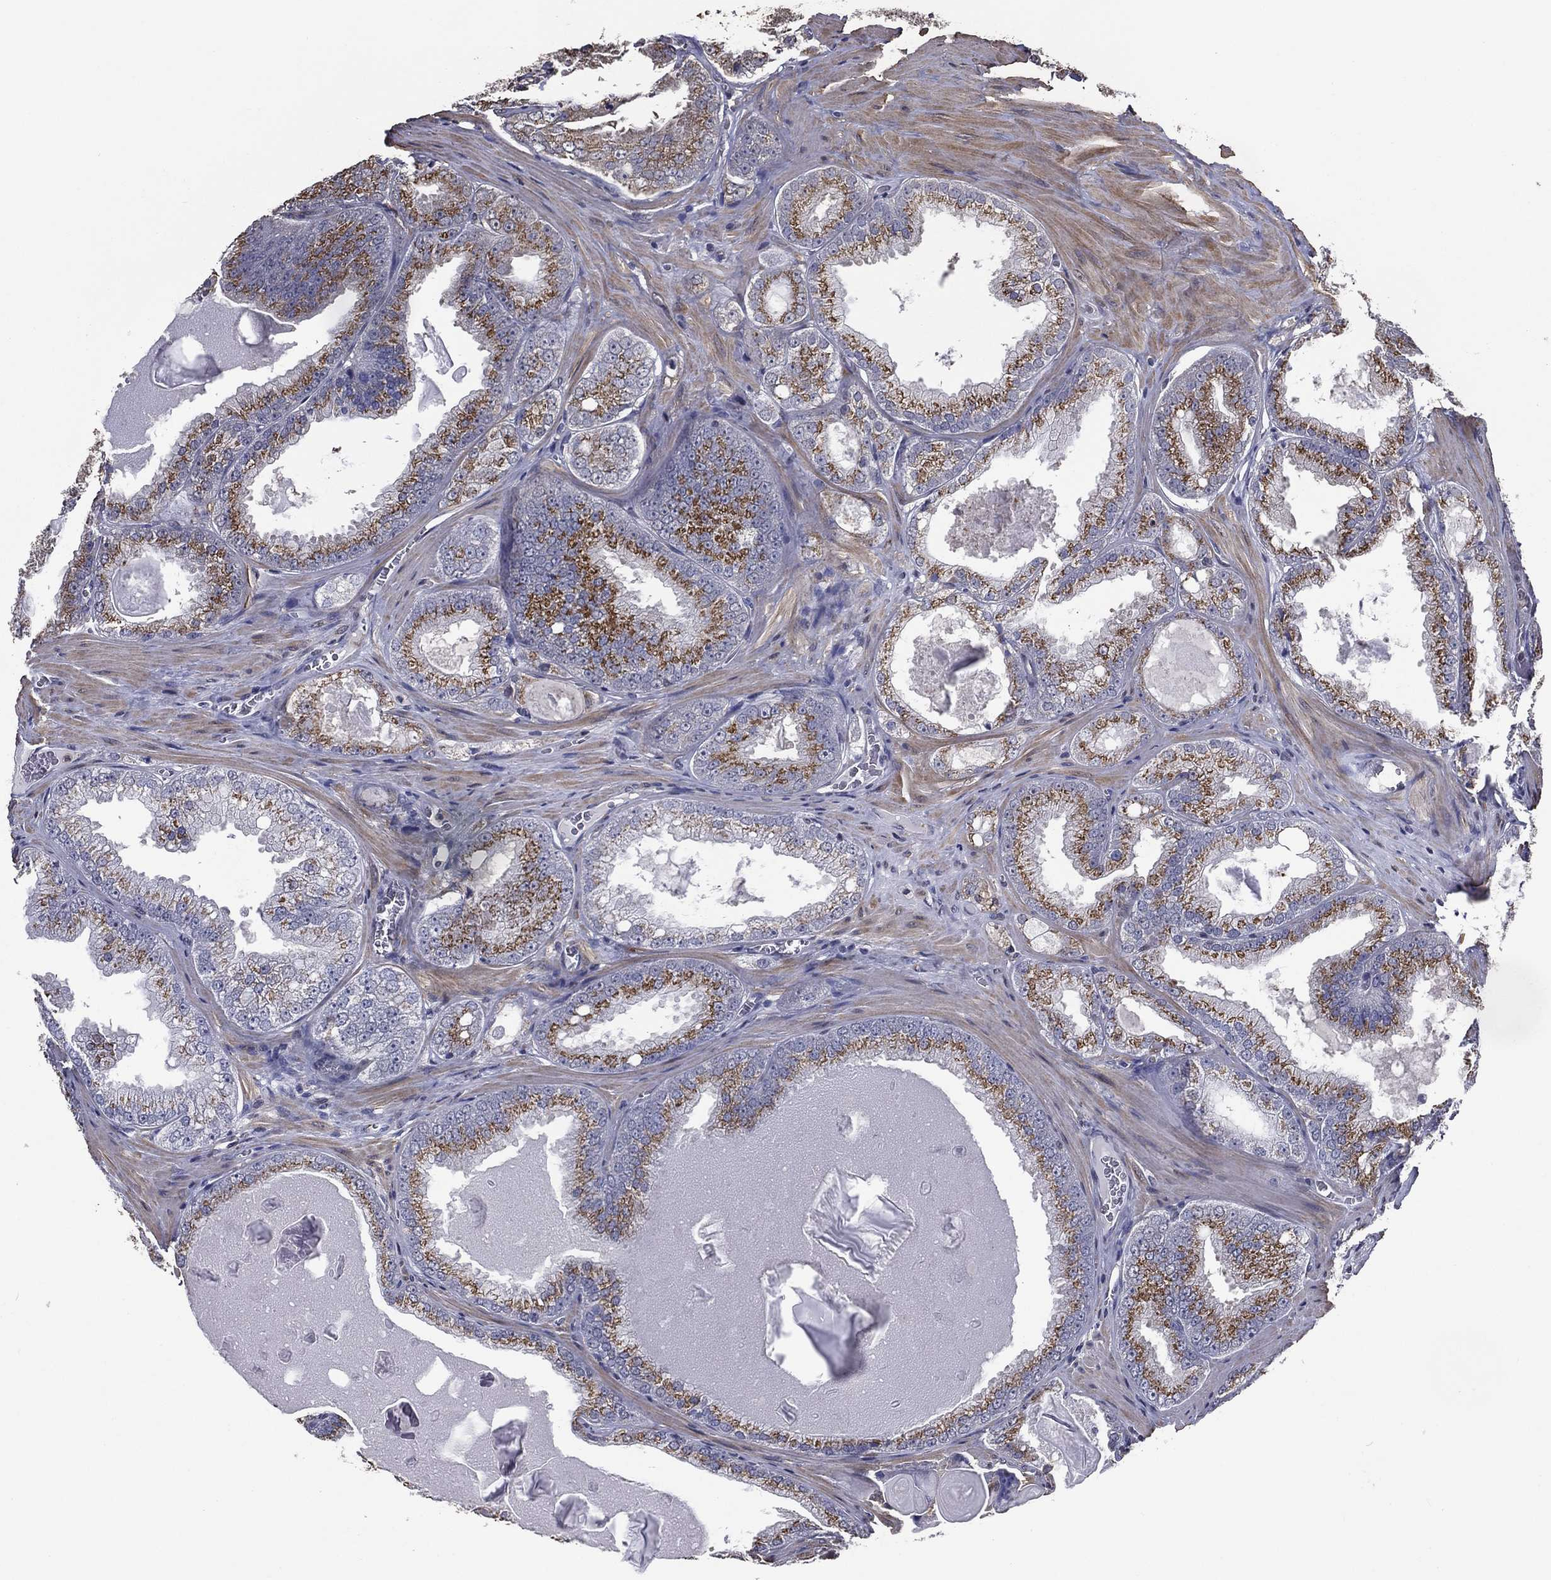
{"staining": {"intensity": "strong", "quantity": "25%-75%", "location": "cytoplasmic/membranous"}, "tissue": "prostate cancer", "cell_type": "Tumor cells", "image_type": "cancer", "snomed": [{"axis": "morphology", "description": "Adenocarcinoma, Low grade"}, {"axis": "topography", "description": "Prostate"}], "caption": "DAB (3,3'-diaminobenzidine) immunohistochemical staining of human prostate low-grade adenocarcinoma displays strong cytoplasmic/membranous protein positivity in approximately 25%-75% of tumor cells. The staining was performed using DAB (3,3'-diaminobenzidine) to visualize the protein expression in brown, while the nuclei were stained in blue with hematoxylin (Magnification: 20x).", "gene": "GPR183", "patient": {"sex": "male", "age": 72}}